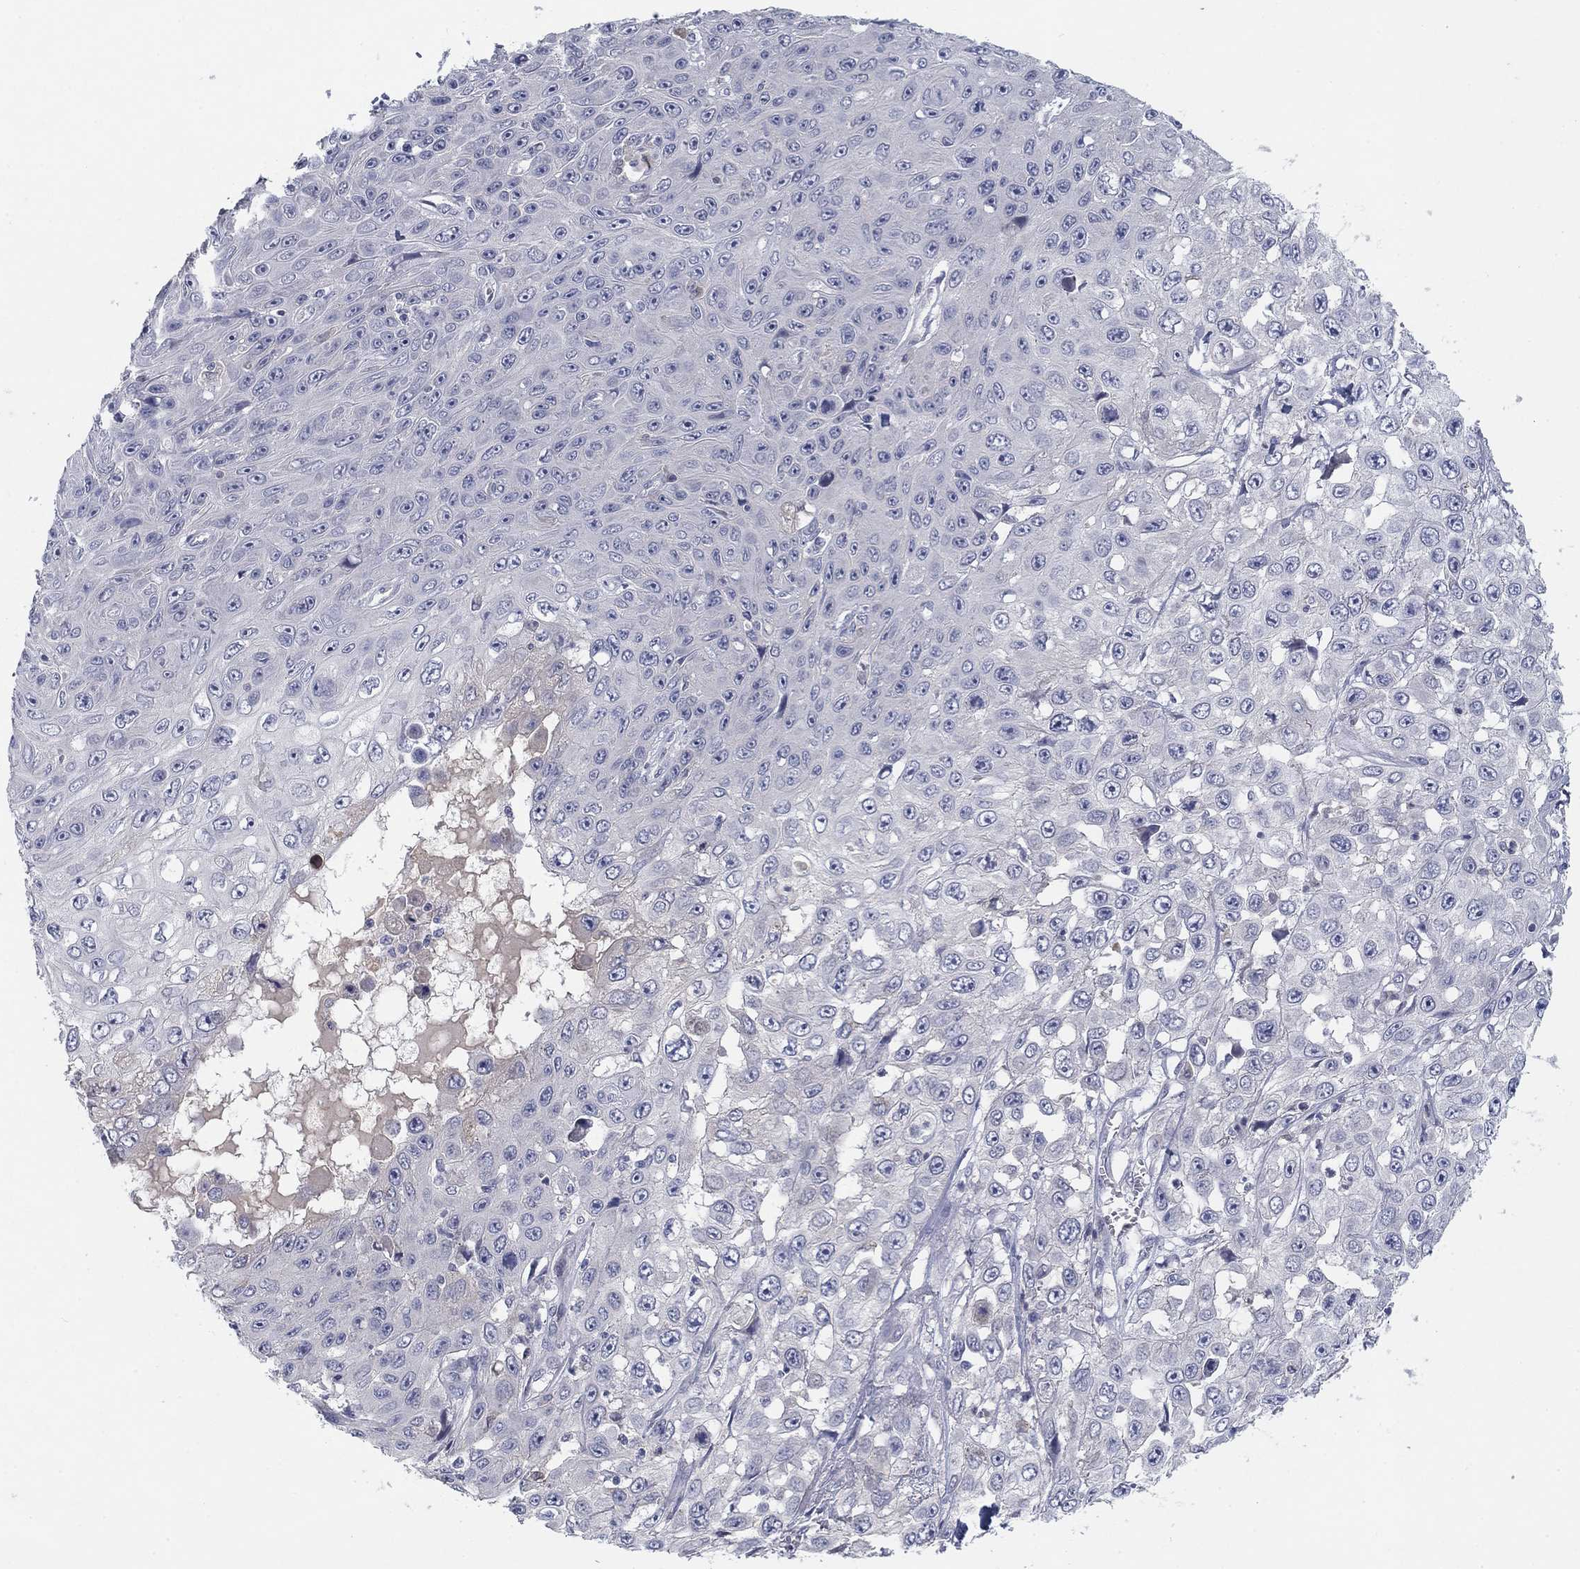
{"staining": {"intensity": "negative", "quantity": "none", "location": "none"}, "tissue": "skin cancer", "cell_type": "Tumor cells", "image_type": "cancer", "snomed": [{"axis": "morphology", "description": "Squamous cell carcinoma, NOS"}, {"axis": "topography", "description": "Skin"}], "caption": "Skin squamous cell carcinoma was stained to show a protein in brown. There is no significant positivity in tumor cells.", "gene": "AMN1", "patient": {"sex": "male", "age": 82}}